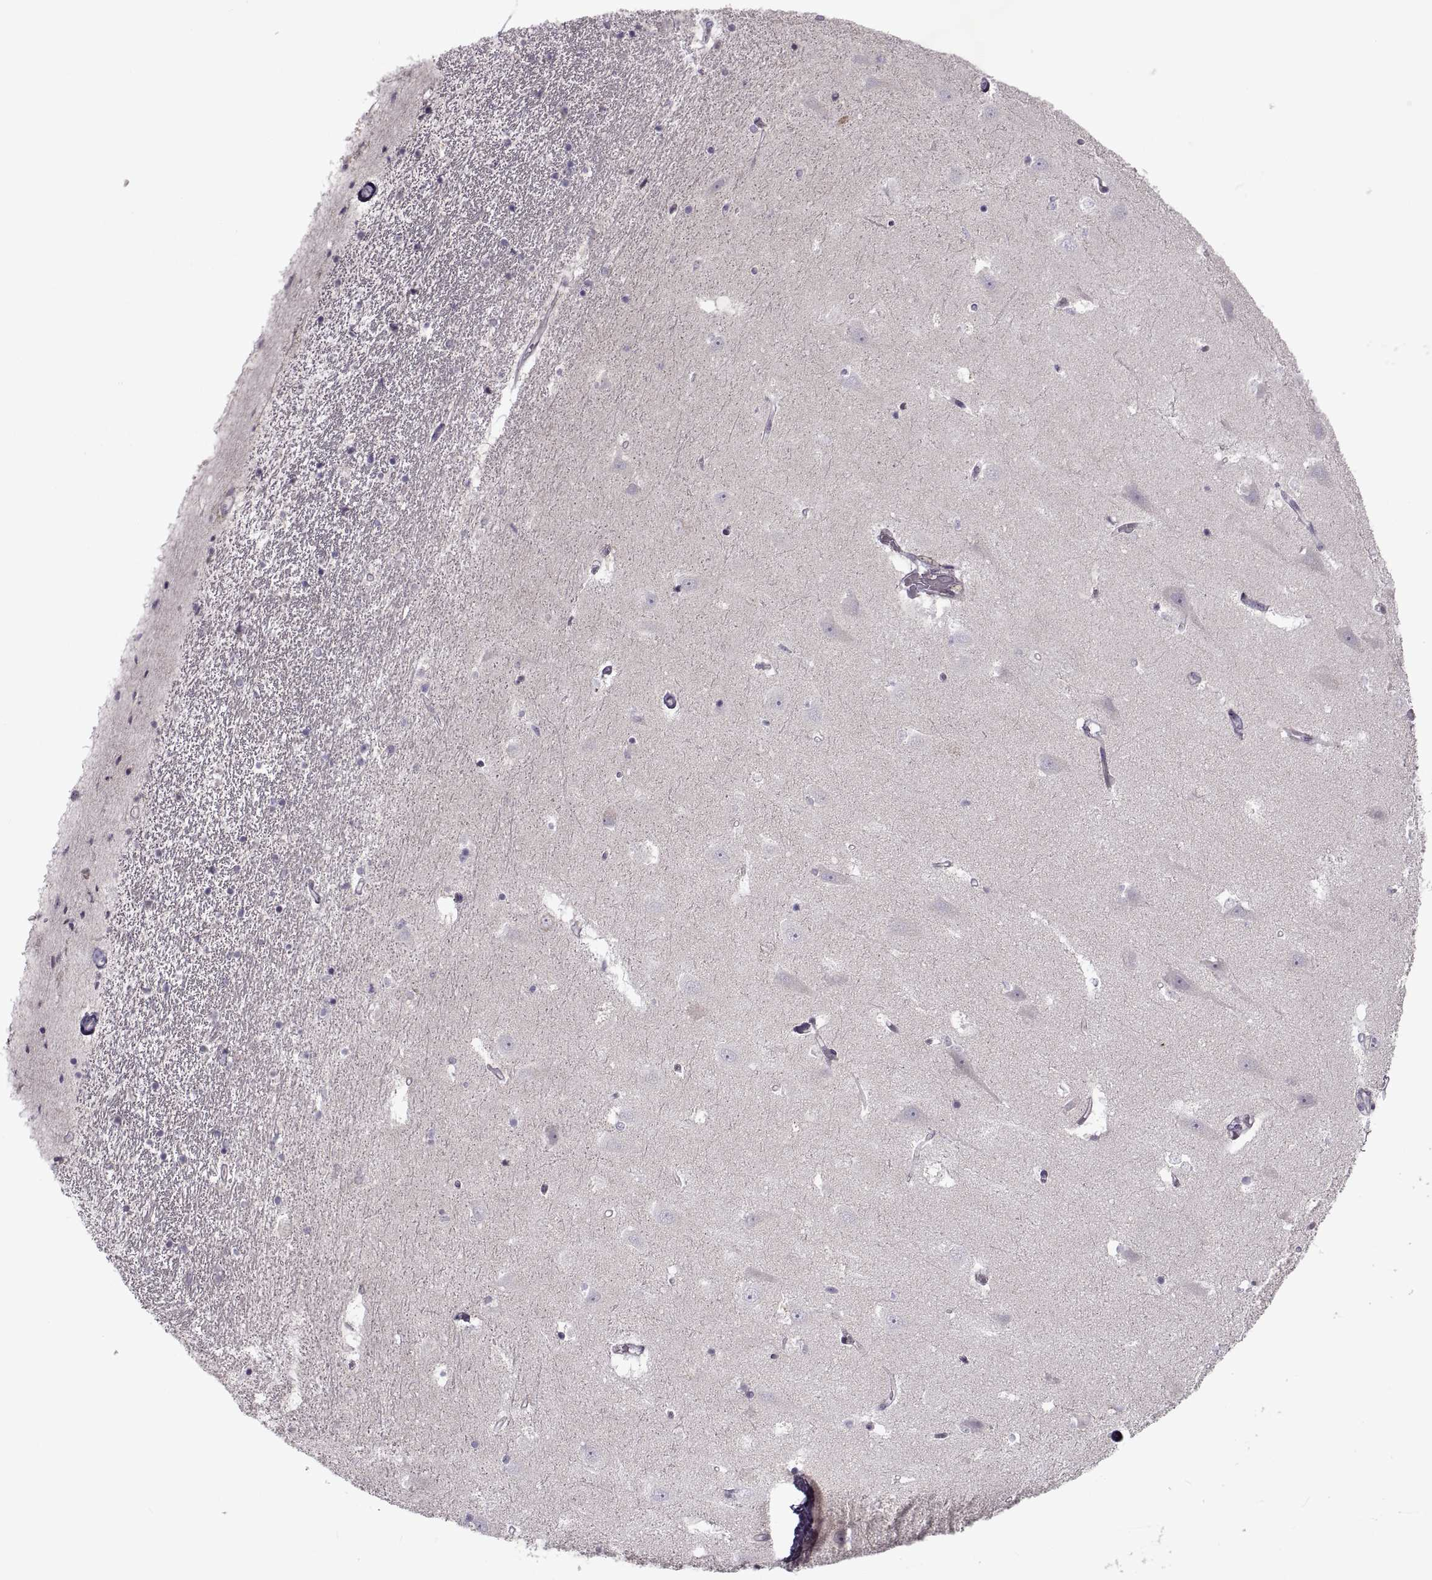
{"staining": {"intensity": "negative", "quantity": "none", "location": "none"}, "tissue": "hippocampus", "cell_type": "Glial cells", "image_type": "normal", "snomed": [{"axis": "morphology", "description": "Normal tissue, NOS"}, {"axis": "topography", "description": "Hippocampus"}], "caption": "DAB immunohistochemical staining of normal human hippocampus reveals no significant staining in glial cells. Nuclei are stained in blue.", "gene": "PIERCE1", "patient": {"sex": "male", "age": 44}}